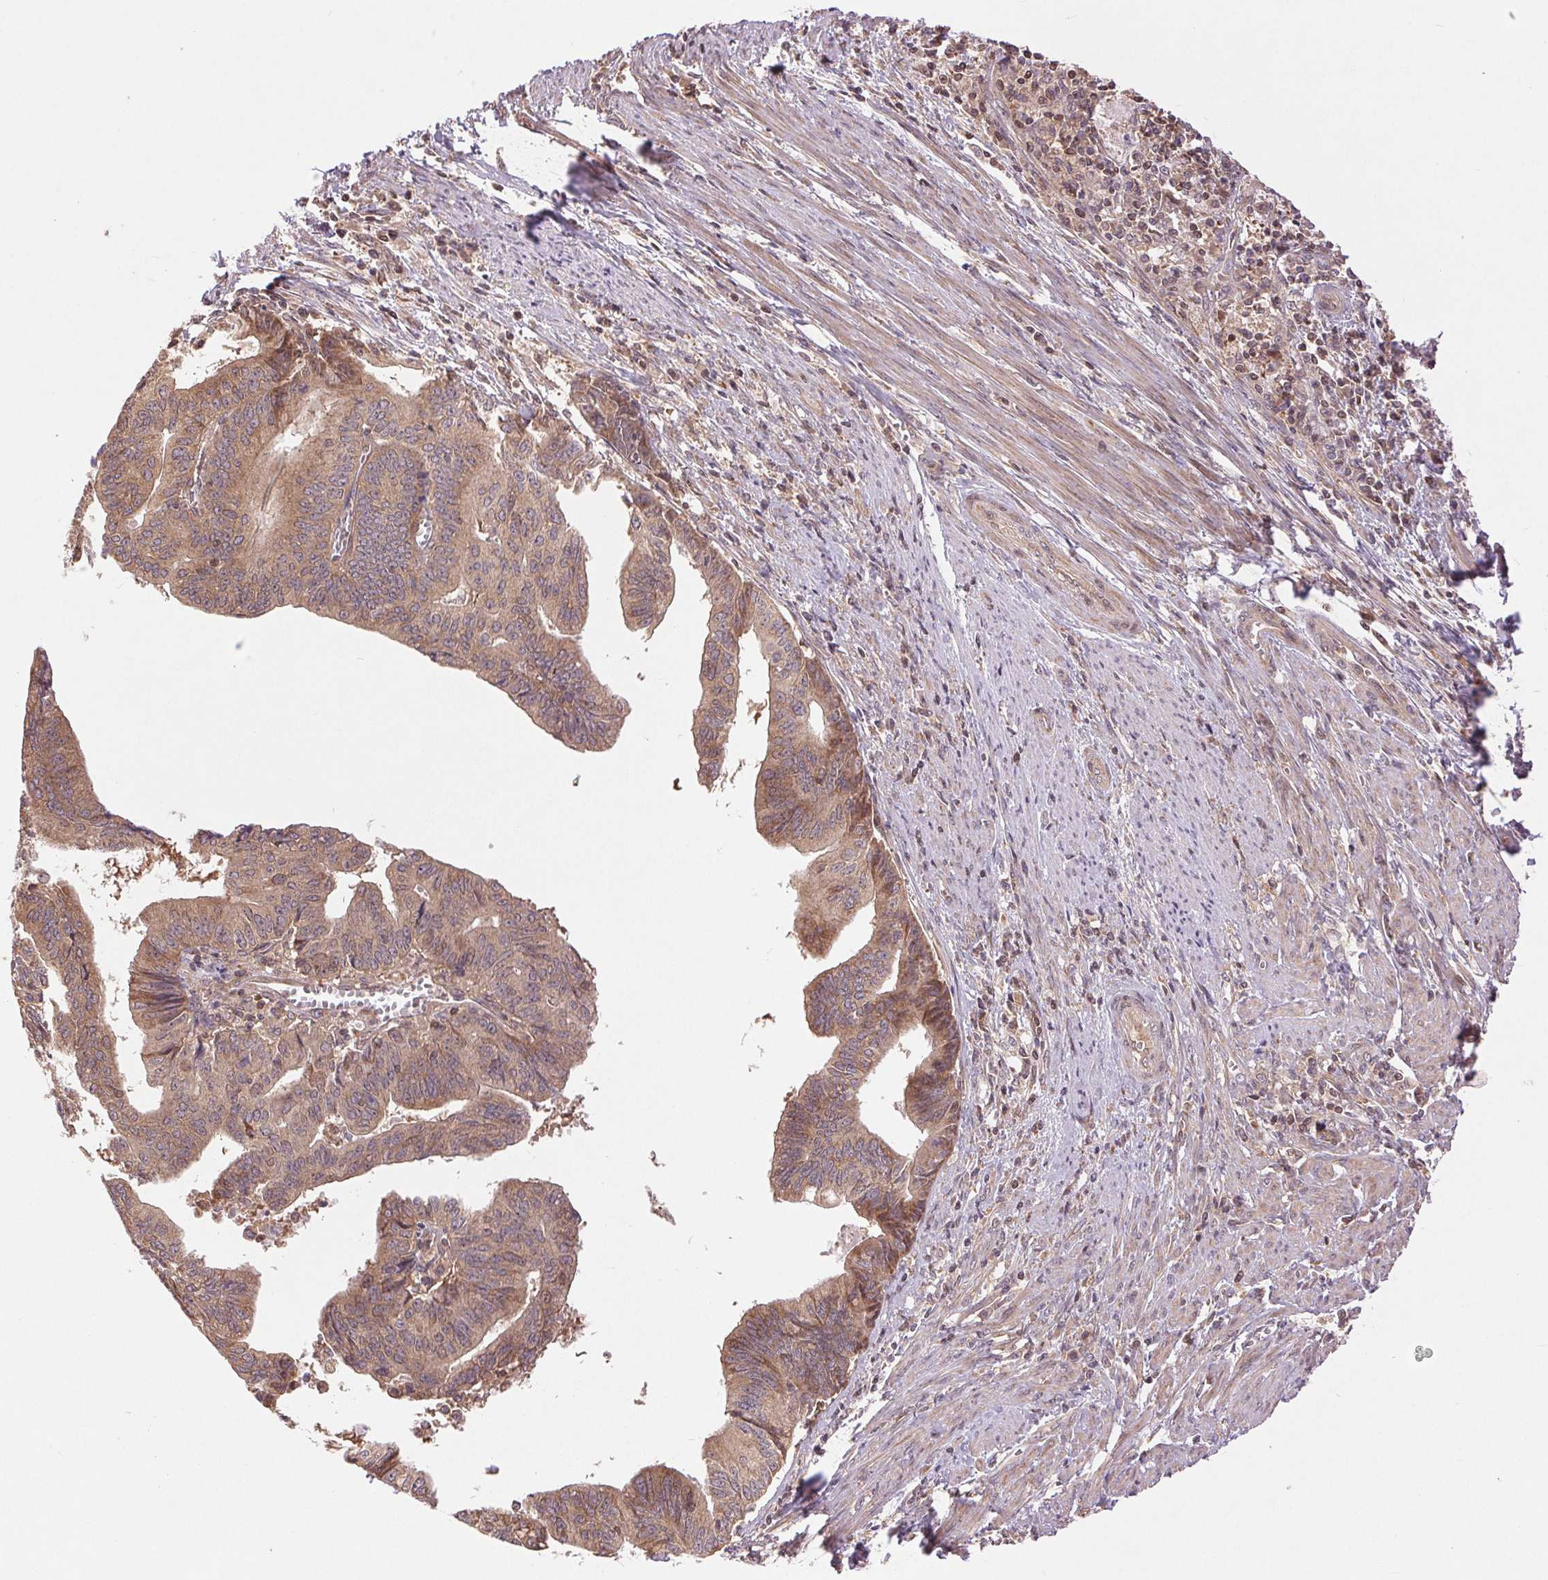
{"staining": {"intensity": "moderate", "quantity": ">75%", "location": "cytoplasmic/membranous"}, "tissue": "endometrial cancer", "cell_type": "Tumor cells", "image_type": "cancer", "snomed": [{"axis": "morphology", "description": "Adenocarcinoma, NOS"}, {"axis": "topography", "description": "Endometrium"}], "caption": "Endometrial cancer stained with a protein marker demonstrates moderate staining in tumor cells.", "gene": "BTF3L4", "patient": {"sex": "female", "age": 65}}